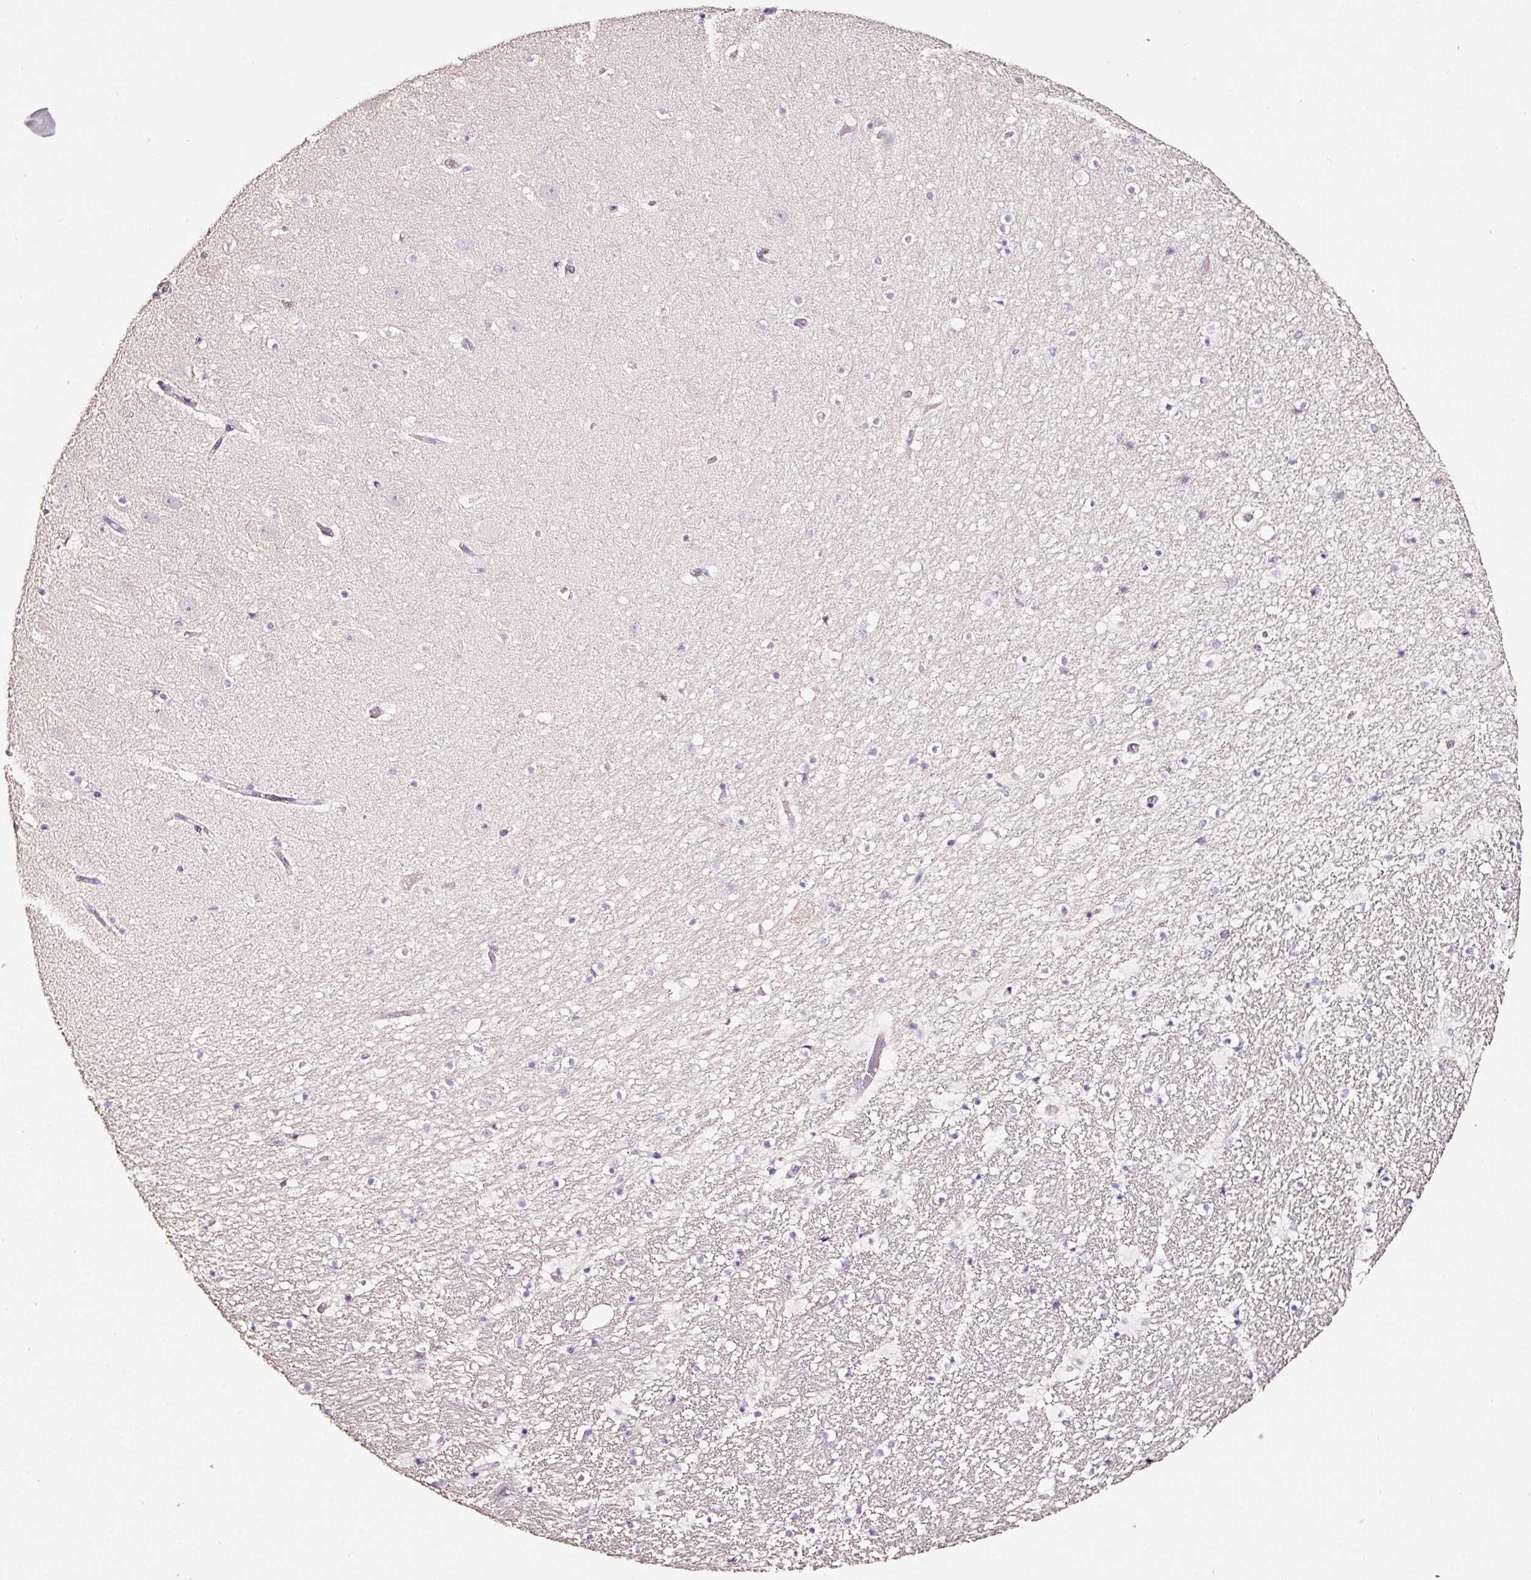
{"staining": {"intensity": "negative", "quantity": "none", "location": "none"}, "tissue": "hippocampus", "cell_type": "Glial cells", "image_type": "normal", "snomed": [{"axis": "morphology", "description": "Normal tissue, NOS"}, {"axis": "topography", "description": "Hippocampus"}], "caption": "The immunohistochemistry photomicrograph has no significant expression in glial cells of hippocampus. (DAB (3,3'-diaminobenzidine) IHC, high magnification).", "gene": "CYB561A3", "patient": {"sex": "male", "age": 37}}